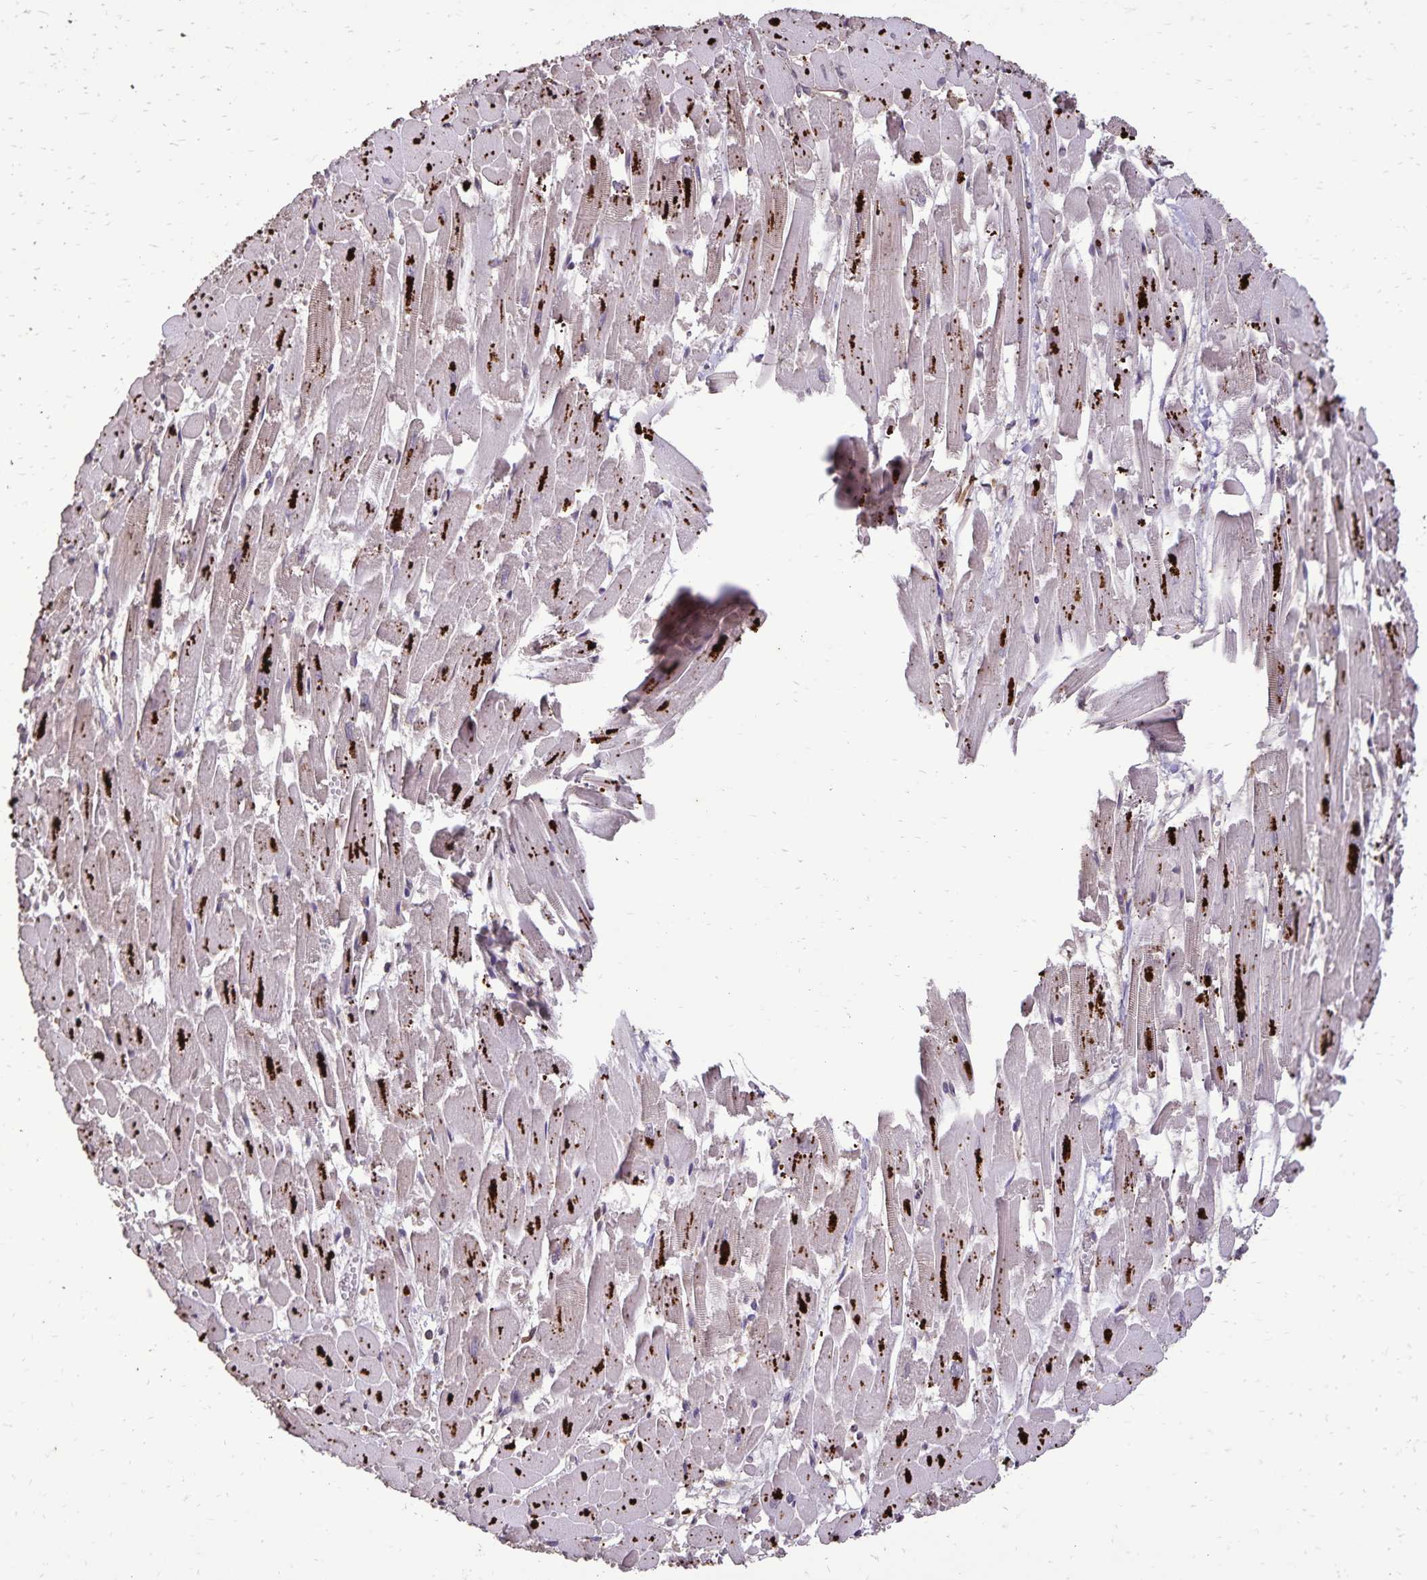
{"staining": {"intensity": "strong", "quantity": "25%-75%", "location": "cytoplasmic/membranous"}, "tissue": "heart muscle", "cell_type": "Cardiomyocytes", "image_type": "normal", "snomed": [{"axis": "morphology", "description": "Normal tissue, NOS"}, {"axis": "topography", "description": "Heart"}], "caption": "This photomicrograph exhibits IHC staining of benign heart muscle, with high strong cytoplasmic/membranous positivity in approximately 25%-75% of cardiomyocytes.", "gene": "CHMP1B", "patient": {"sex": "female", "age": 52}}